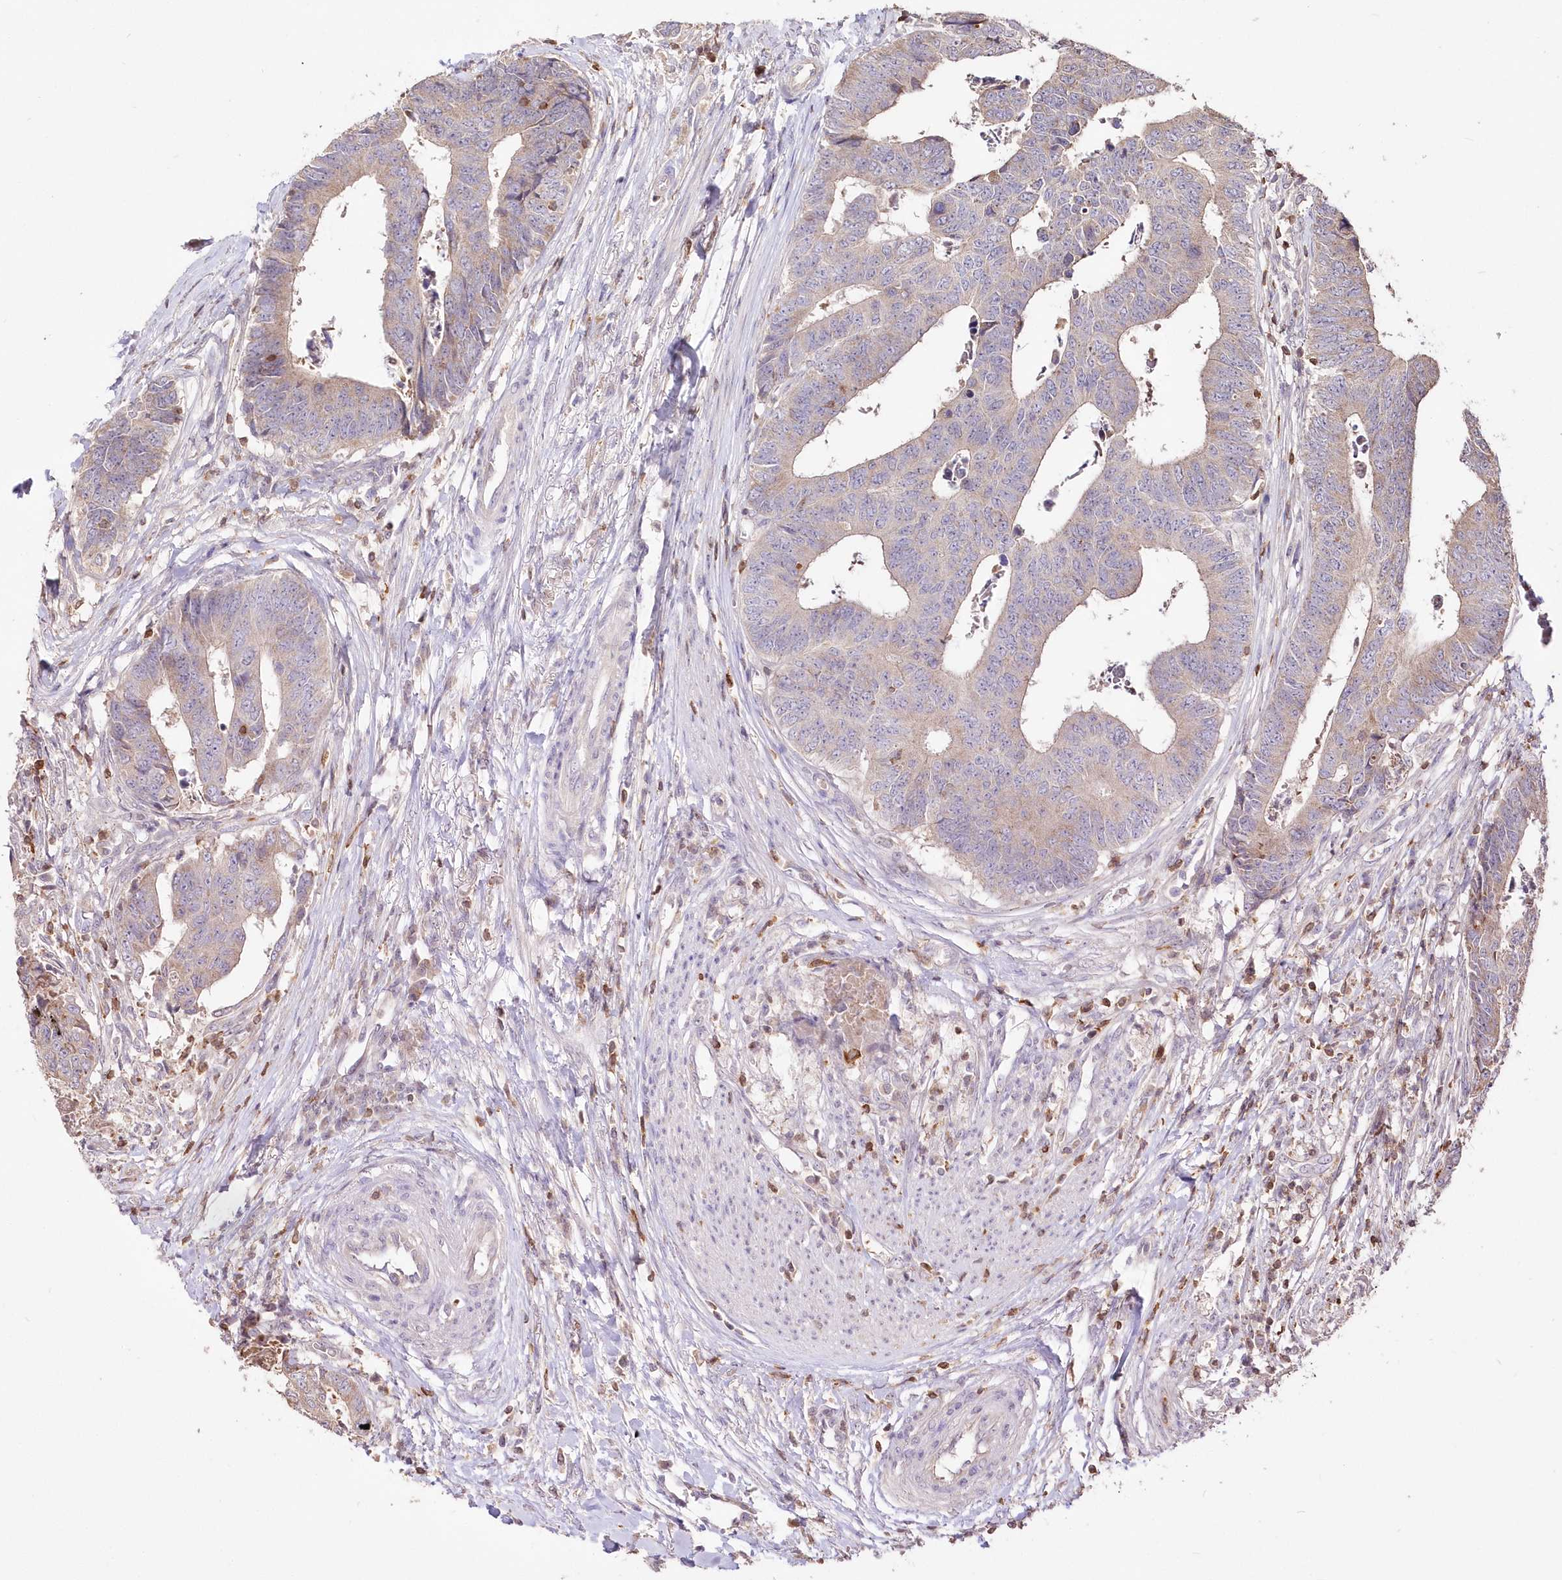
{"staining": {"intensity": "weak", "quantity": "25%-75%", "location": "cytoplasmic/membranous"}, "tissue": "colorectal cancer", "cell_type": "Tumor cells", "image_type": "cancer", "snomed": [{"axis": "morphology", "description": "Adenocarcinoma, NOS"}, {"axis": "topography", "description": "Rectum"}], "caption": "Colorectal cancer stained for a protein shows weak cytoplasmic/membranous positivity in tumor cells.", "gene": "STK17B", "patient": {"sex": "male", "age": 84}}